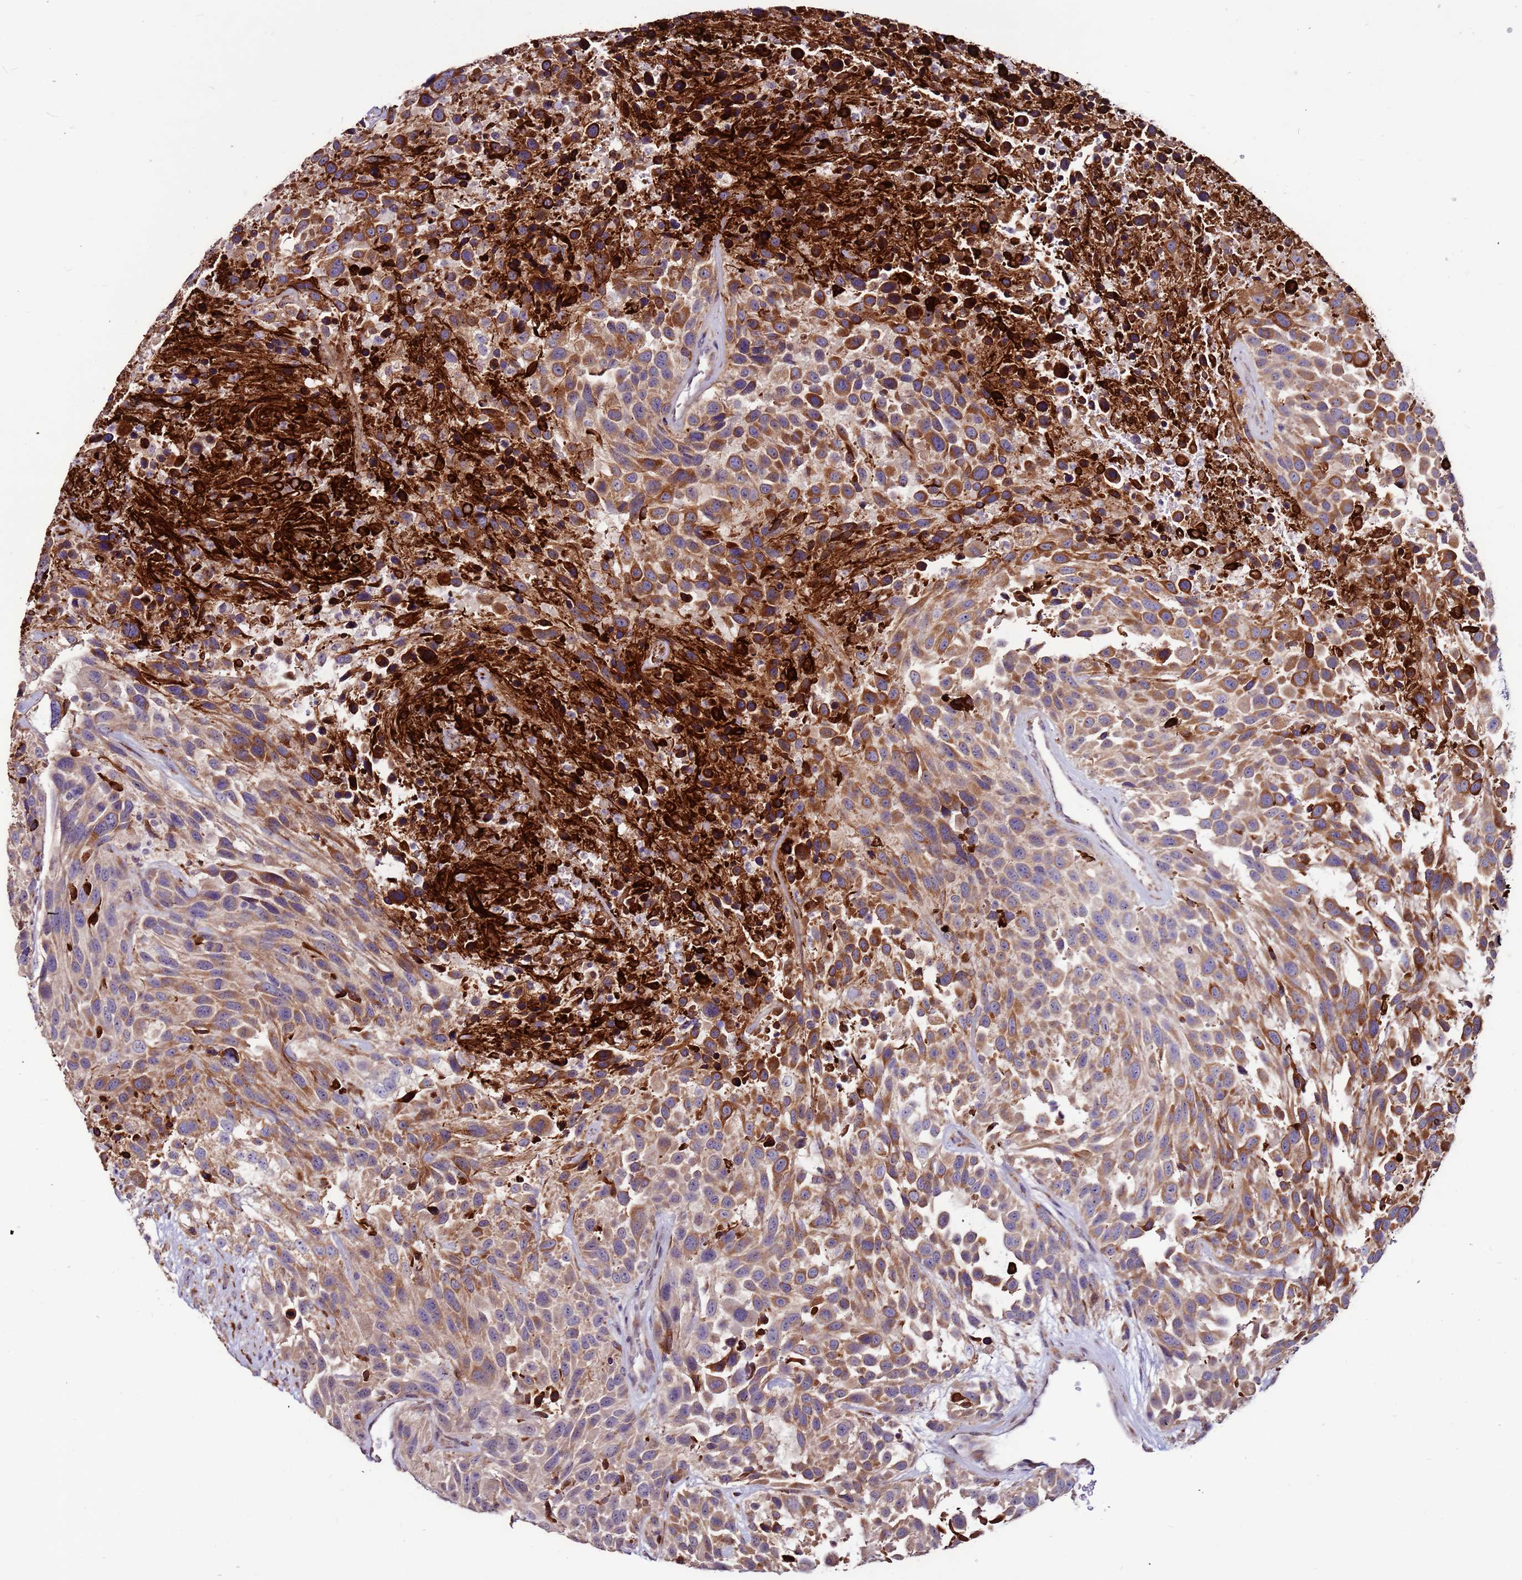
{"staining": {"intensity": "moderate", "quantity": ">75%", "location": "cytoplasmic/membranous"}, "tissue": "urothelial cancer", "cell_type": "Tumor cells", "image_type": "cancer", "snomed": [{"axis": "morphology", "description": "Urothelial carcinoma, High grade"}, {"axis": "topography", "description": "Urinary bladder"}], "caption": "This histopathology image demonstrates high-grade urothelial carcinoma stained with immunohistochemistry (IHC) to label a protein in brown. The cytoplasmic/membranous of tumor cells show moderate positivity for the protein. Nuclei are counter-stained blue.", "gene": "SLC44A3", "patient": {"sex": "female", "age": 70}}